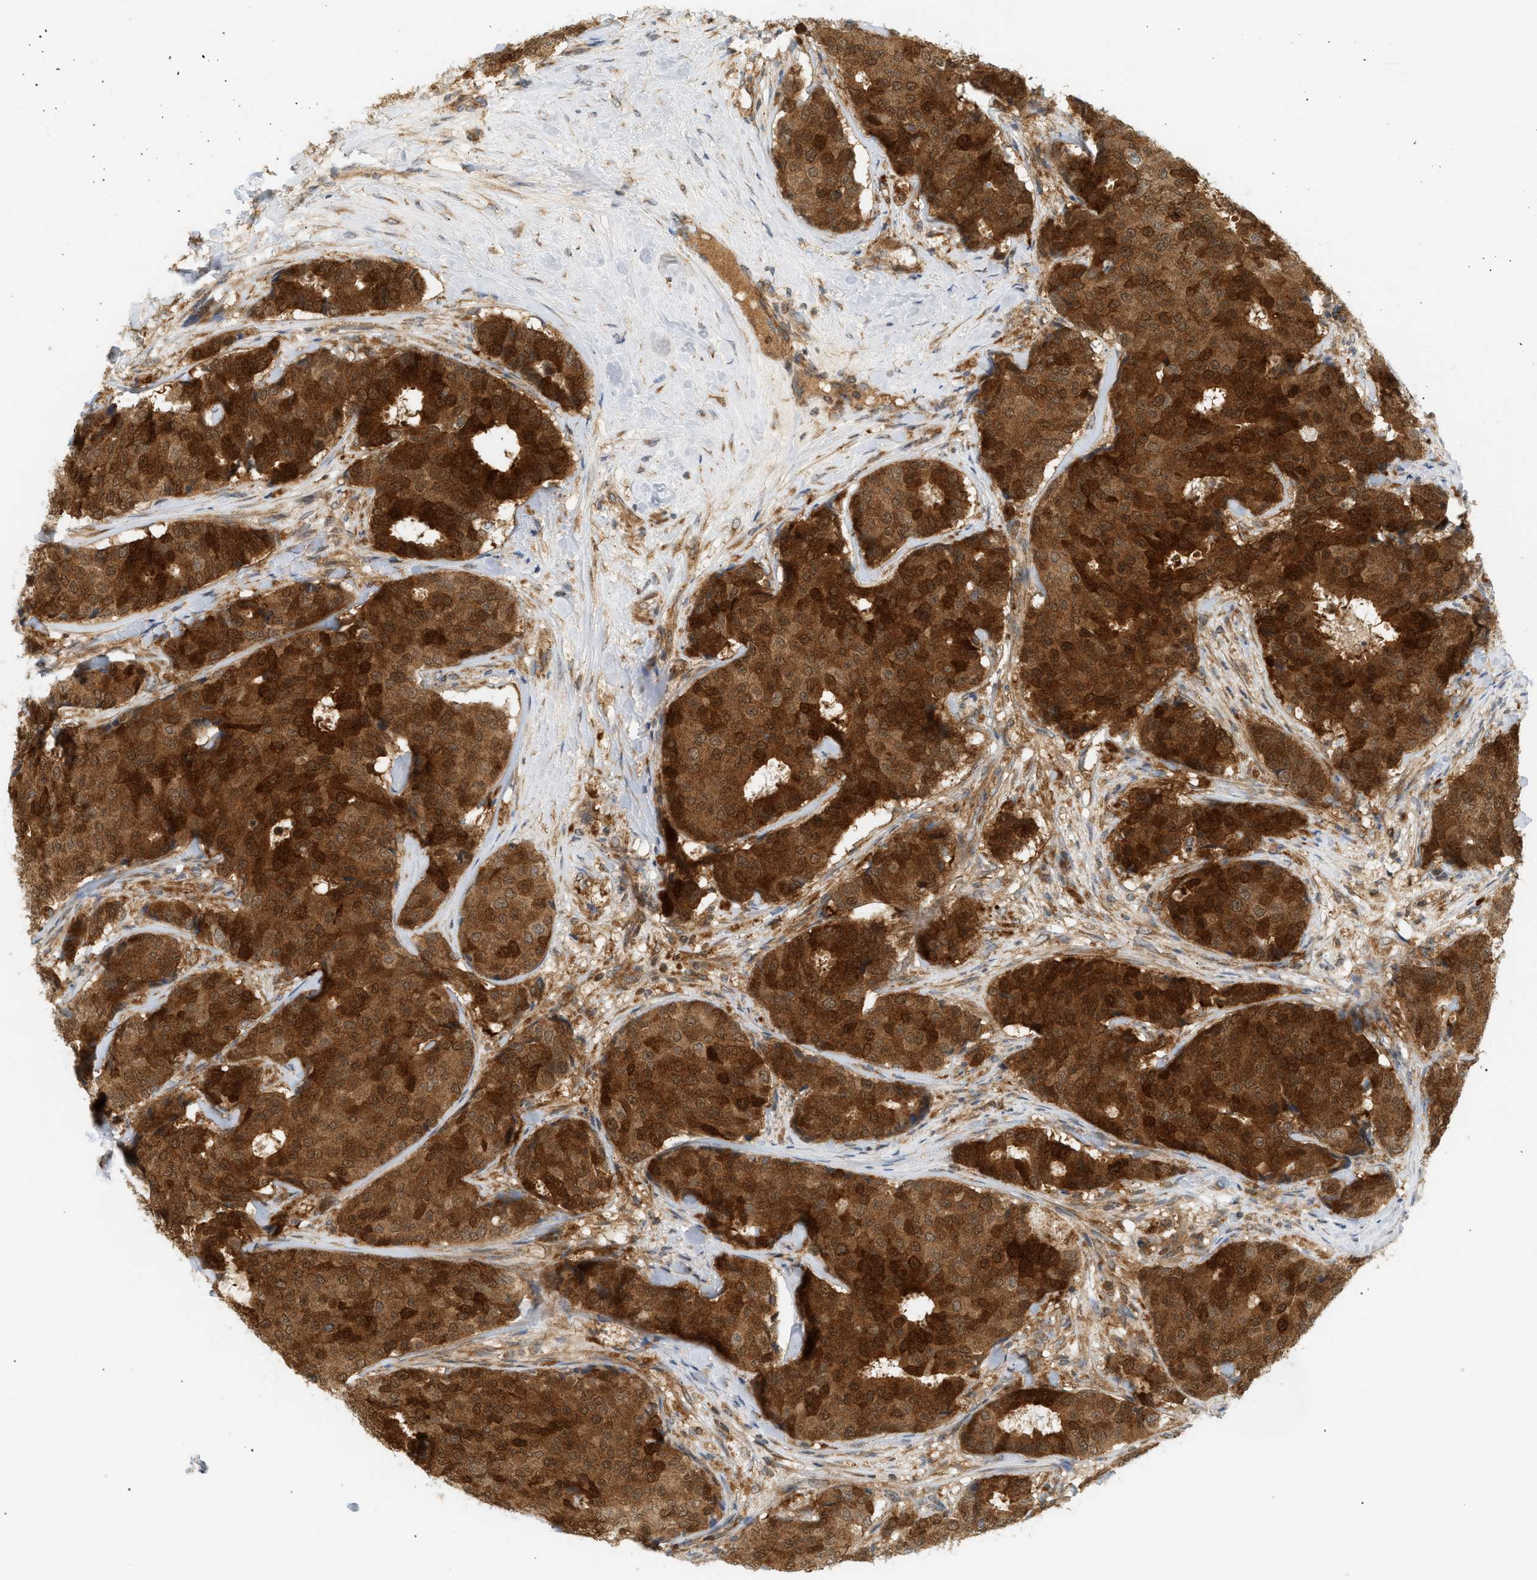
{"staining": {"intensity": "strong", "quantity": ">75%", "location": "cytoplasmic/membranous,nuclear"}, "tissue": "breast cancer", "cell_type": "Tumor cells", "image_type": "cancer", "snomed": [{"axis": "morphology", "description": "Duct carcinoma"}, {"axis": "topography", "description": "Breast"}], "caption": "Protein analysis of invasive ductal carcinoma (breast) tissue demonstrates strong cytoplasmic/membranous and nuclear staining in approximately >75% of tumor cells. The staining was performed using DAB (3,3'-diaminobenzidine), with brown indicating positive protein expression. Nuclei are stained blue with hematoxylin.", "gene": "SHC1", "patient": {"sex": "female", "age": 75}}